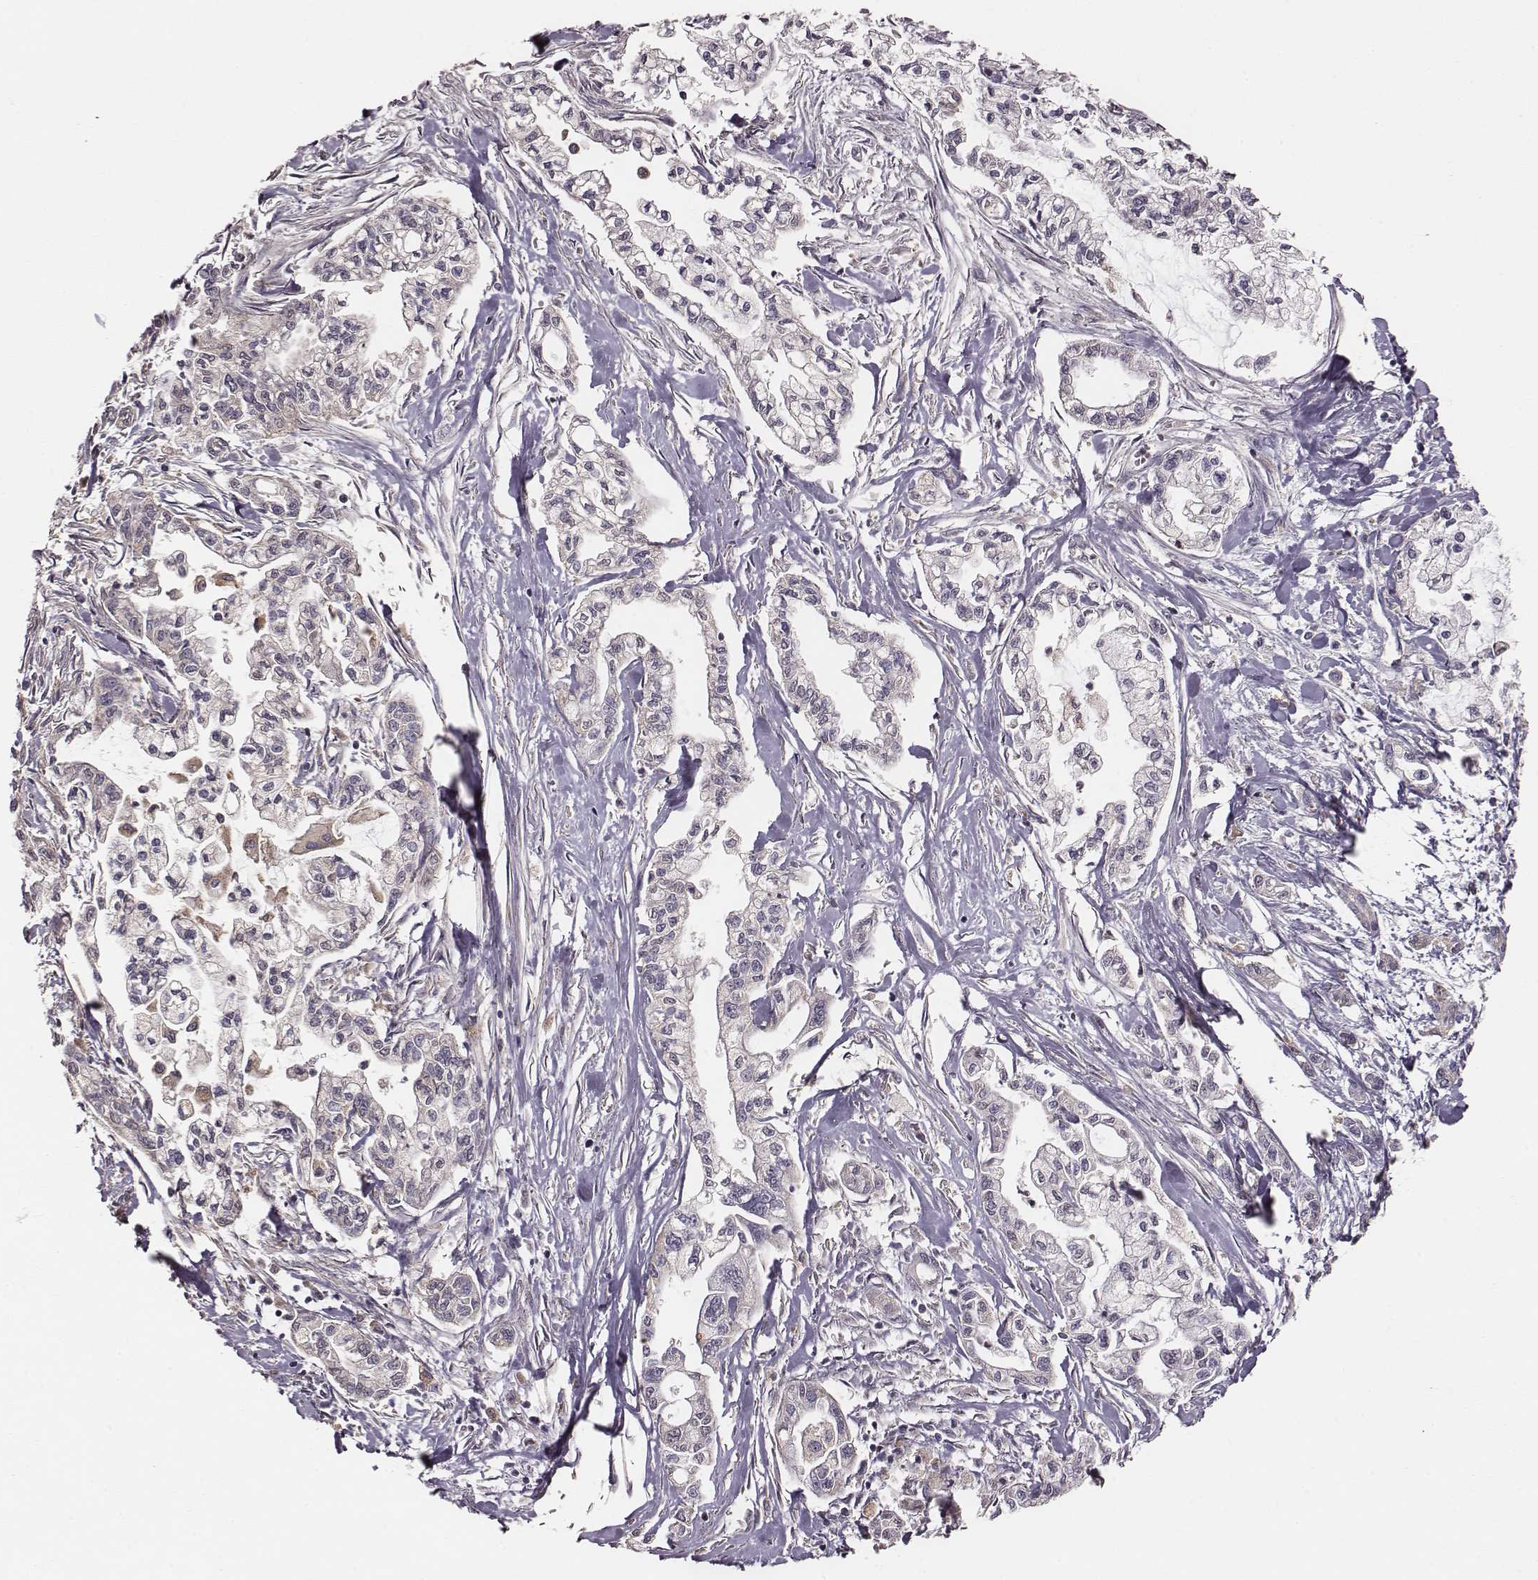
{"staining": {"intensity": "negative", "quantity": "none", "location": "none"}, "tissue": "pancreatic cancer", "cell_type": "Tumor cells", "image_type": "cancer", "snomed": [{"axis": "morphology", "description": "Adenocarcinoma, NOS"}, {"axis": "topography", "description": "Pancreas"}], "caption": "Pancreatic cancer (adenocarcinoma) was stained to show a protein in brown. There is no significant staining in tumor cells.", "gene": "VPS26A", "patient": {"sex": "male", "age": 54}}